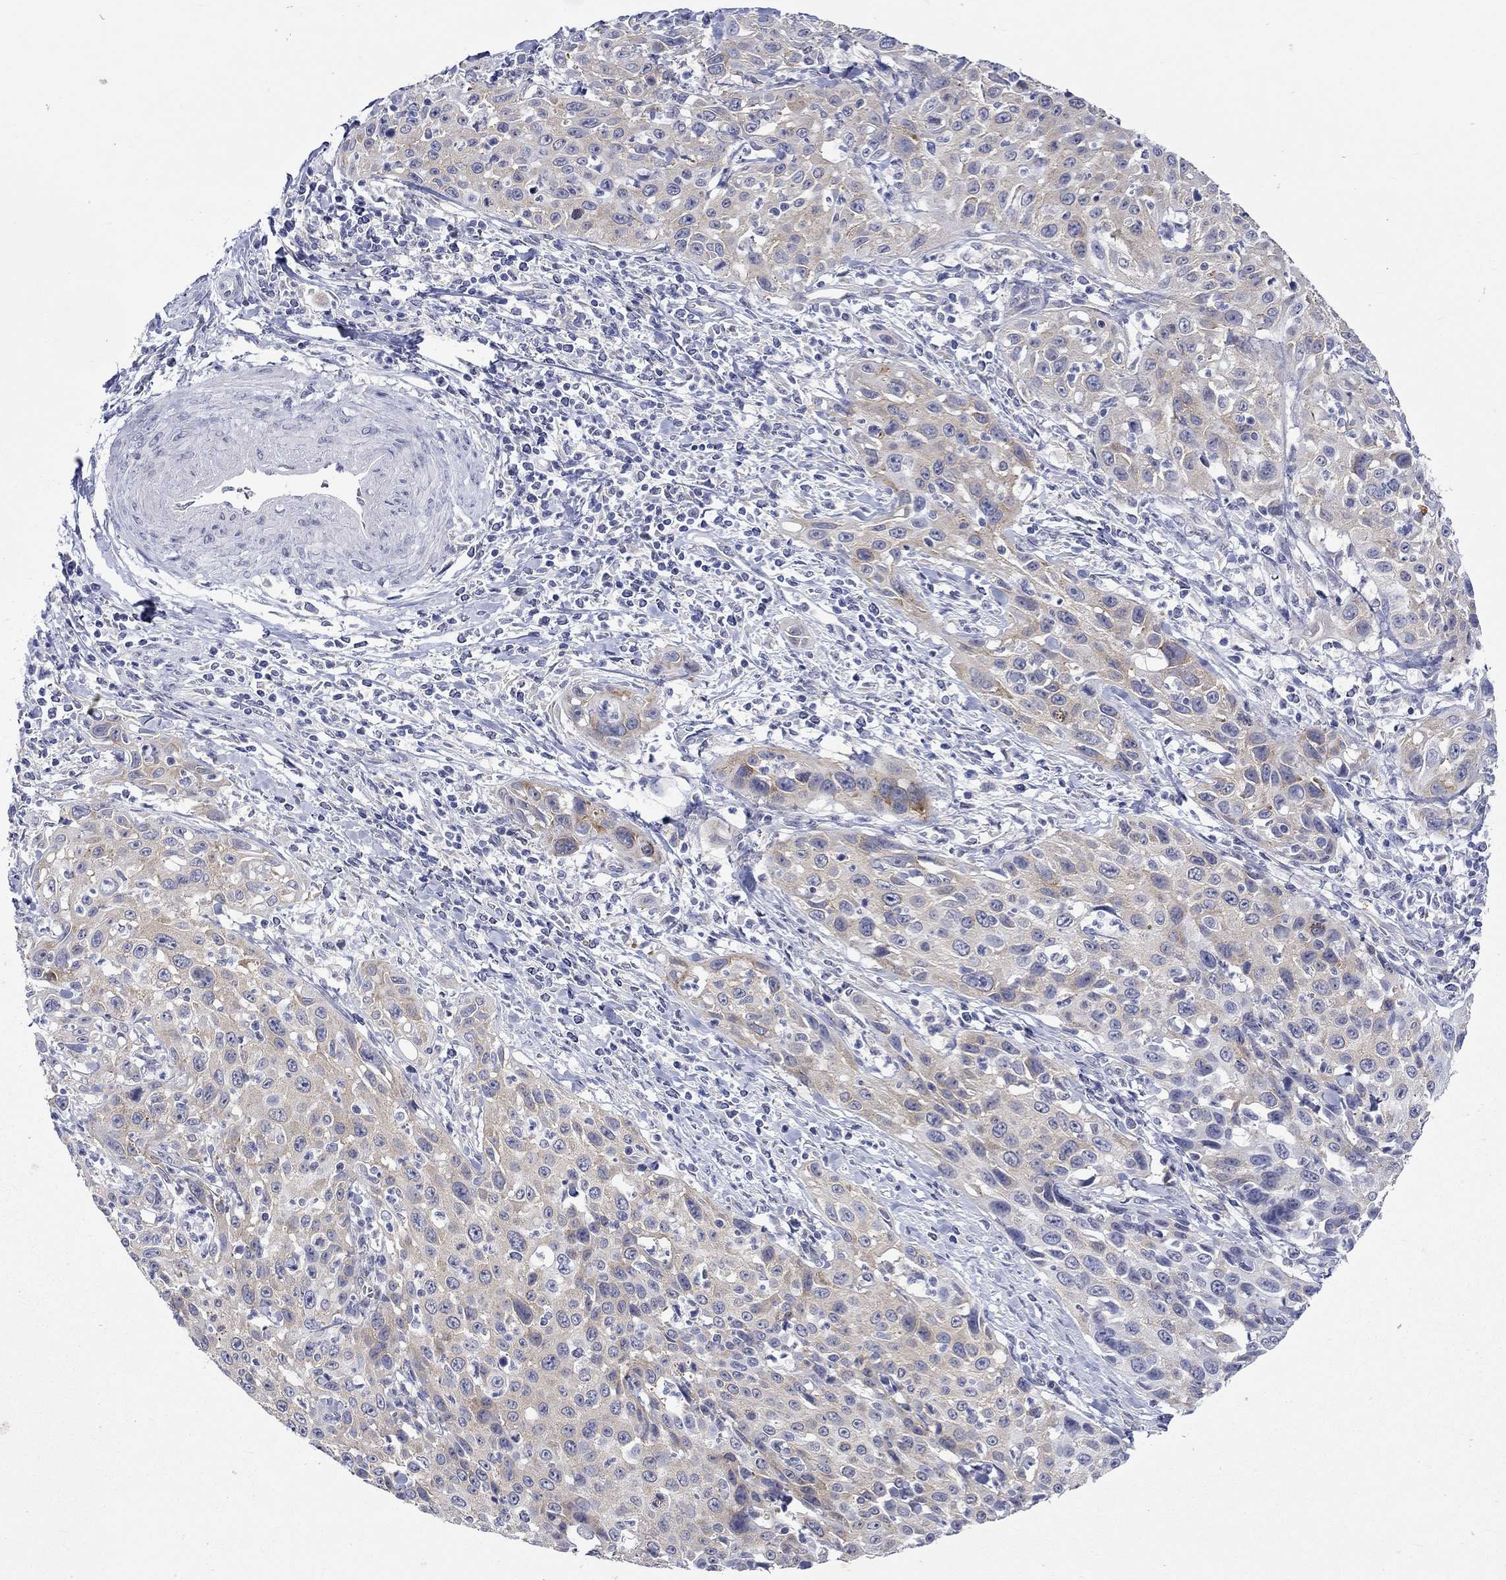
{"staining": {"intensity": "weak", "quantity": "25%-75%", "location": "cytoplasmic/membranous"}, "tissue": "cervical cancer", "cell_type": "Tumor cells", "image_type": "cancer", "snomed": [{"axis": "morphology", "description": "Squamous cell carcinoma, NOS"}, {"axis": "topography", "description": "Cervix"}], "caption": "Squamous cell carcinoma (cervical) tissue exhibits weak cytoplasmic/membranous positivity in approximately 25%-75% of tumor cells Using DAB (brown) and hematoxylin (blue) stains, captured at high magnification using brightfield microscopy.", "gene": "CERS1", "patient": {"sex": "female", "age": 26}}